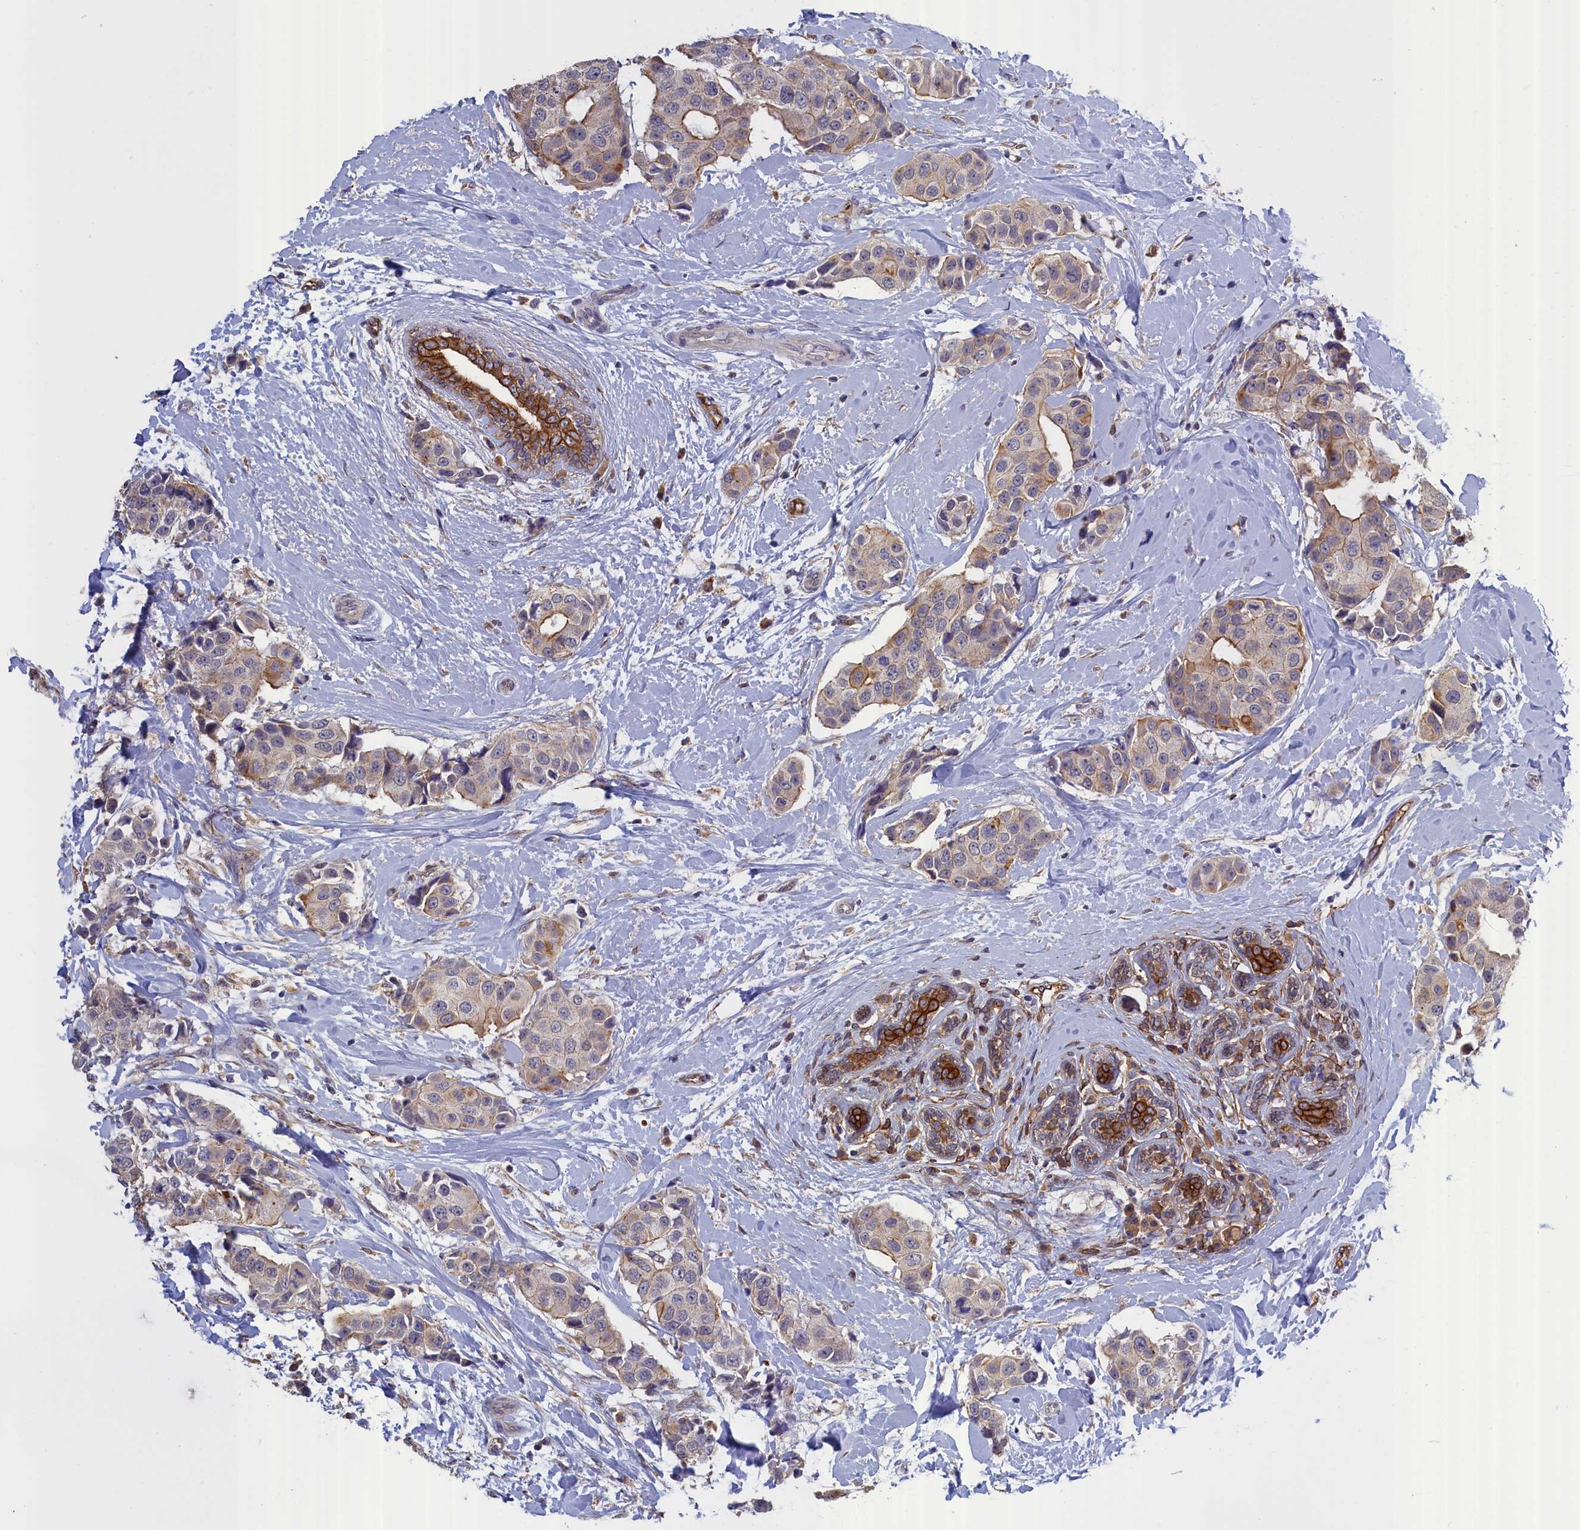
{"staining": {"intensity": "moderate", "quantity": "<25%", "location": "cytoplasmic/membranous"}, "tissue": "breast cancer", "cell_type": "Tumor cells", "image_type": "cancer", "snomed": [{"axis": "morphology", "description": "Normal tissue, NOS"}, {"axis": "morphology", "description": "Duct carcinoma"}, {"axis": "topography", "description": "Breast"}], "caption": "Tumor cells reveal low levels of moderate cytoplasmic/membranous expression in about <25% of cells in human breast cancer. The staining was performed using DAB (3,3'-diaminobenzidine), with brown indicating positive protein expression. Nuclei are stained blue with hematoxylin.", "gene": "COL19A1", "patient": {"sex": "female", "age": 39}}